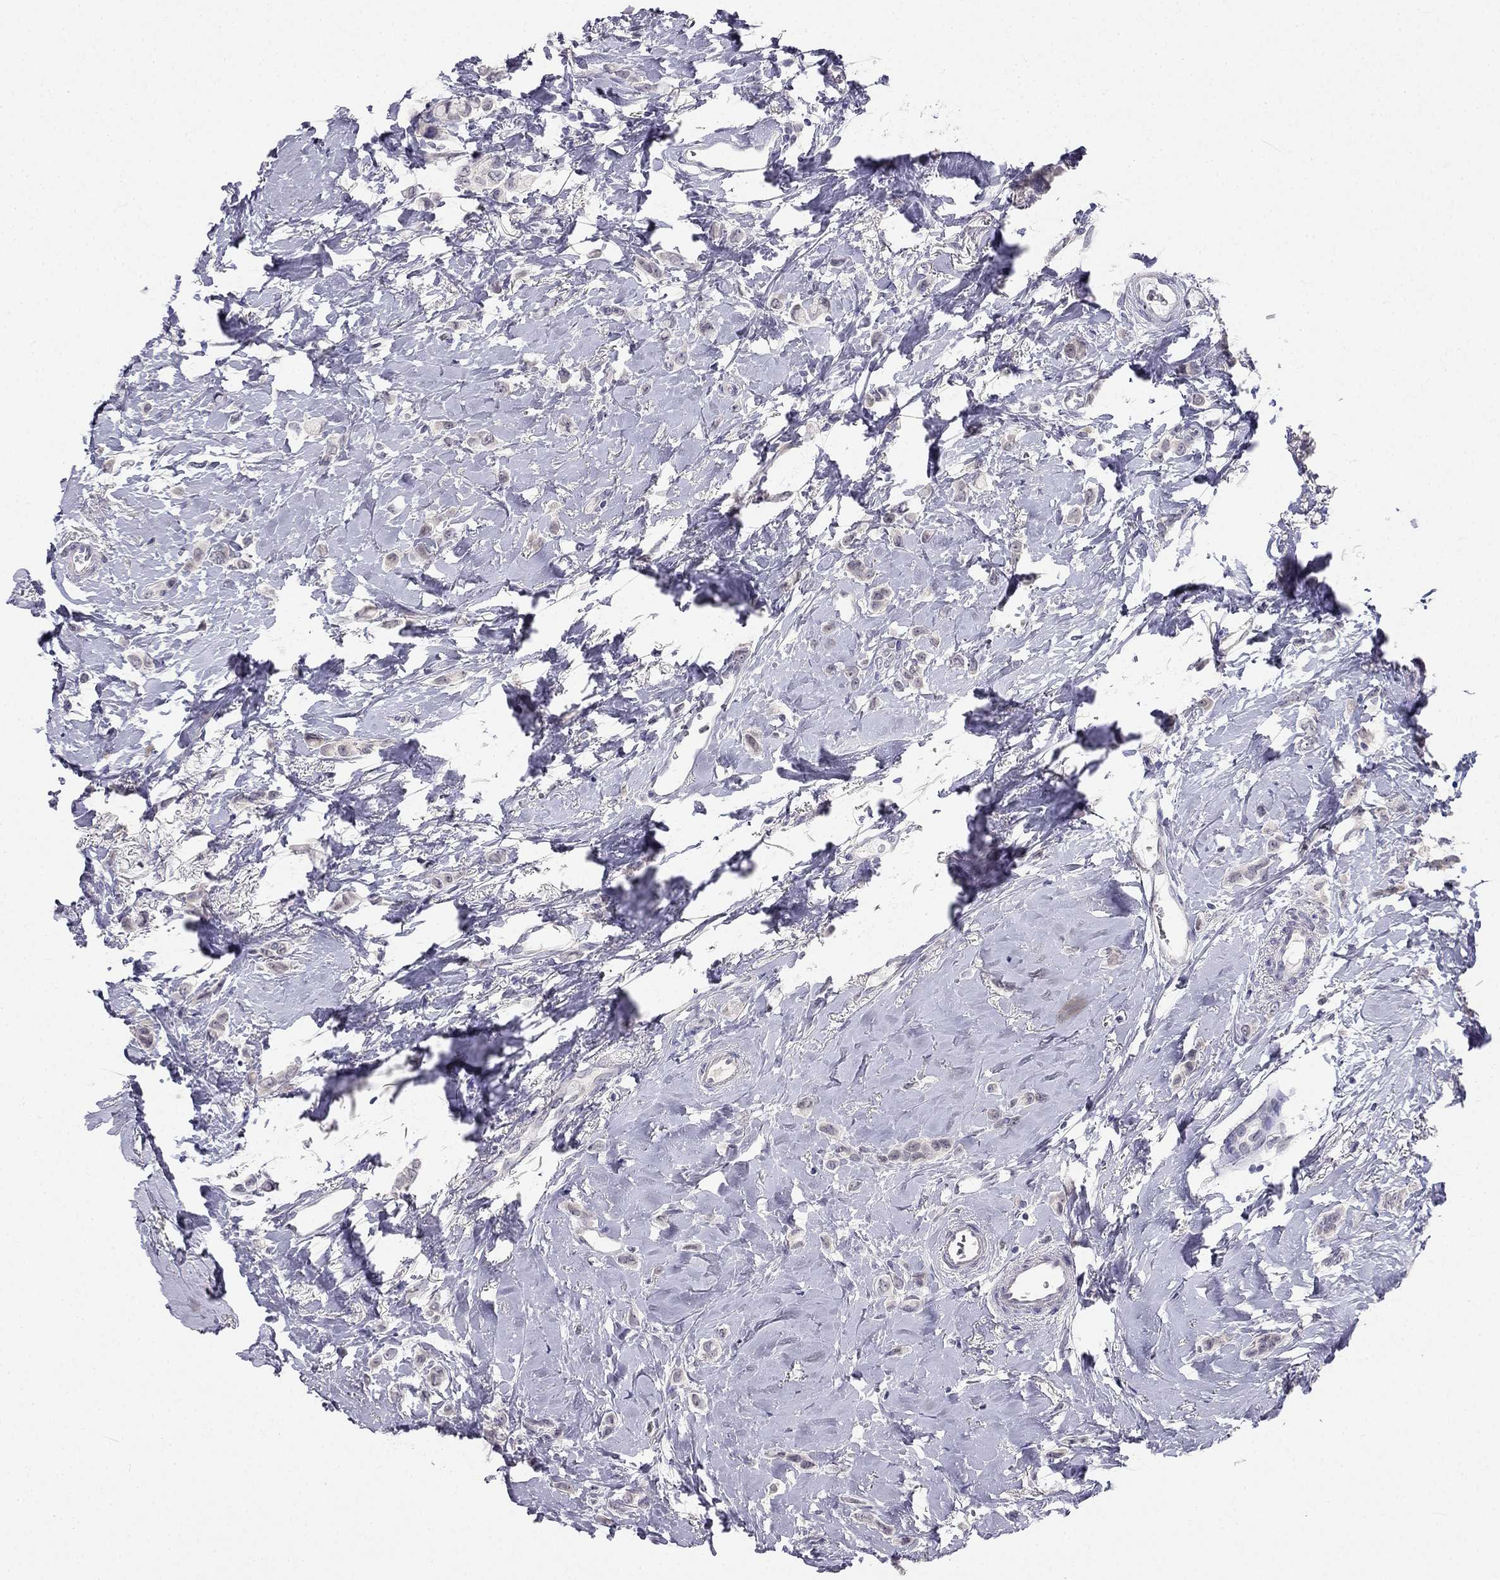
{"staining": {"intensity": "weak", "quantity": "<25%", "location": "cytoplasmic/membranous"}, "tissue": "breast cancer", "cell_type": "Tumor cells", "image_type": "cancer", "snomed": [{"axis": "morphology", "description": "Lobular carcinoma"}, {"axis": "topography", "description": "Breast"}], "caption": "This image is of breast cancer (lobular carcinoma) stained with IHC to label a protein in brown with the nuclei are counter-stained blue. There is no staining in tumor cells. (Brightfield microscopy of DAB immunohistochemistry (IHC) at high magnification).", "gene": "C16orf89", "patient": {"sex": "female", "age": 66}}